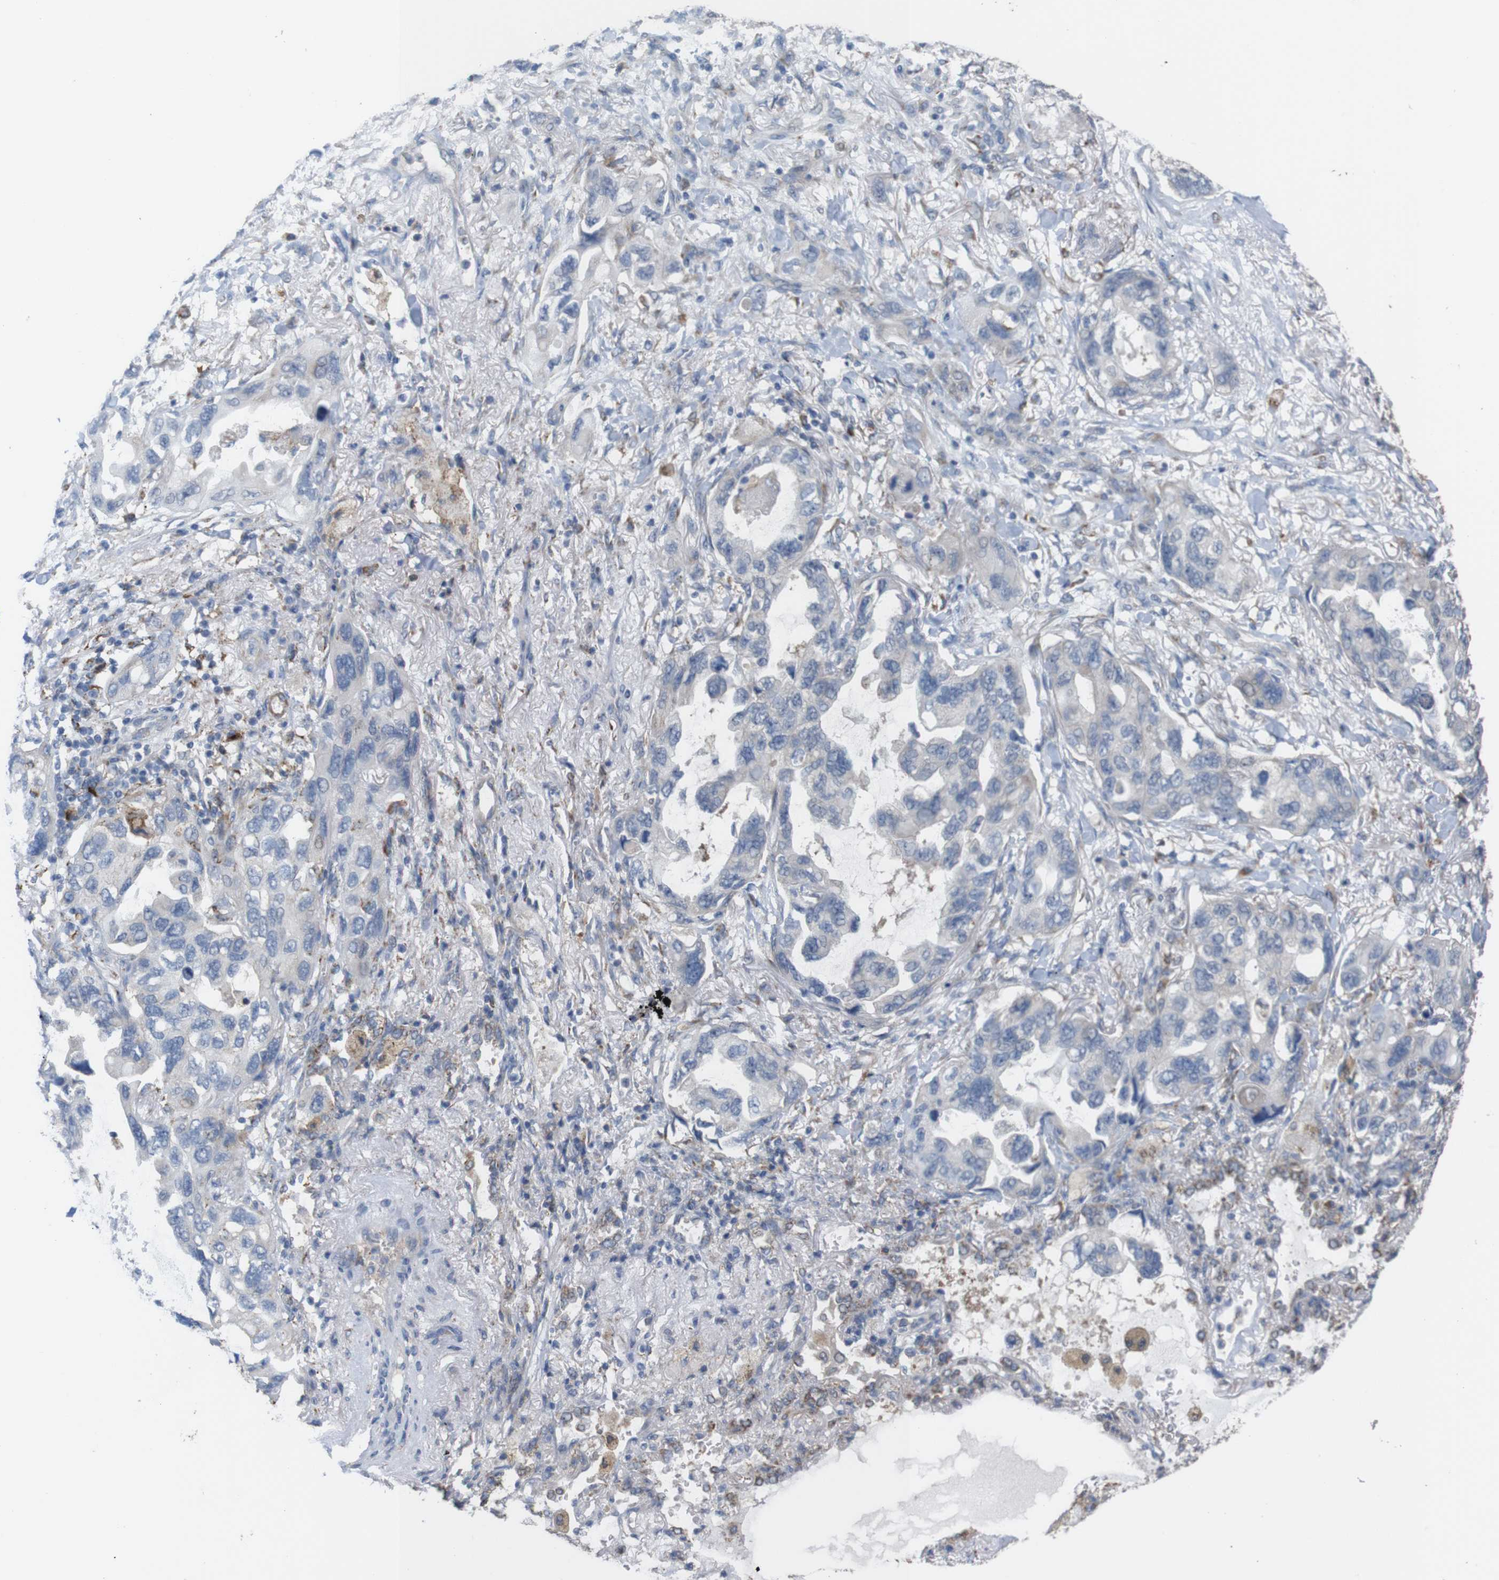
{"staining": {"intensity": "negative", "quantity": "none", "location": "none"}, "tissue": "lung cancer", "cell_type": "Tumor cells", "image_type": "cancer", "snomed": [{"axis": "morphology", "description": "Squamous cell carcinoma, NOS"}, {"axis": "topography", "description": "Lung"}], "caption": "This is an immunohistochemistry (IHC) histopathology image of human squamous cell carcinoma (lung). There is no staining in tumor cells.", "gene": "PTPRR", "patient": {"sex": "female", "age": 73}}